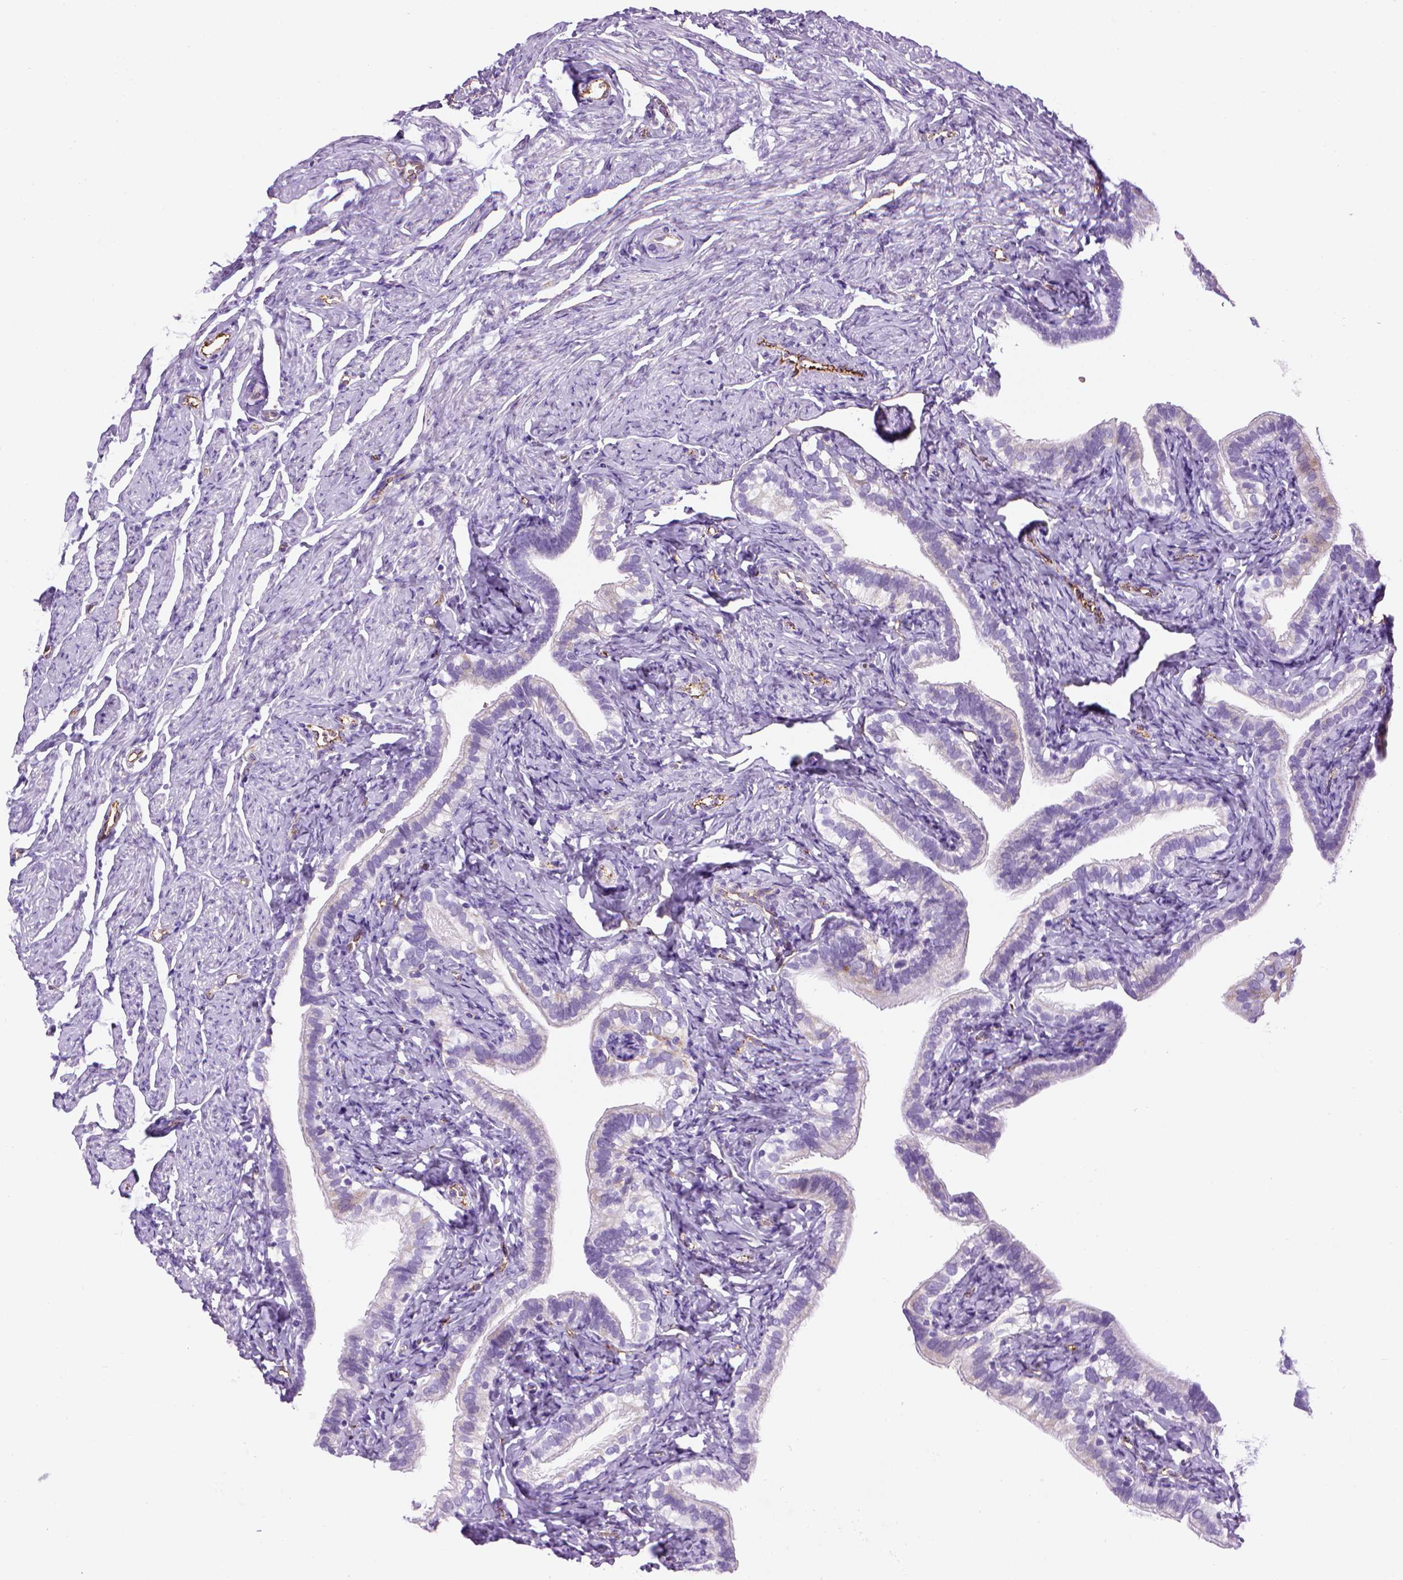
{"staining": {"intensity": "negative", "quantity": "none", "location": "none"}, "tissue": "fallopian tube", "cell_type": "Glandular cells", "image_type": "normal", "snomed": [{"axis": "morphology", "description": "Normal tissue, NOS"}, {"axis": "topography", "description": "Fallopian tube"}], "caption": "Immunohistochemistry of unremarkable human fallopian tube shows no expression in glandular cells.", "gene": "VWF", "patient": {"sex": "female", "age": 41}}